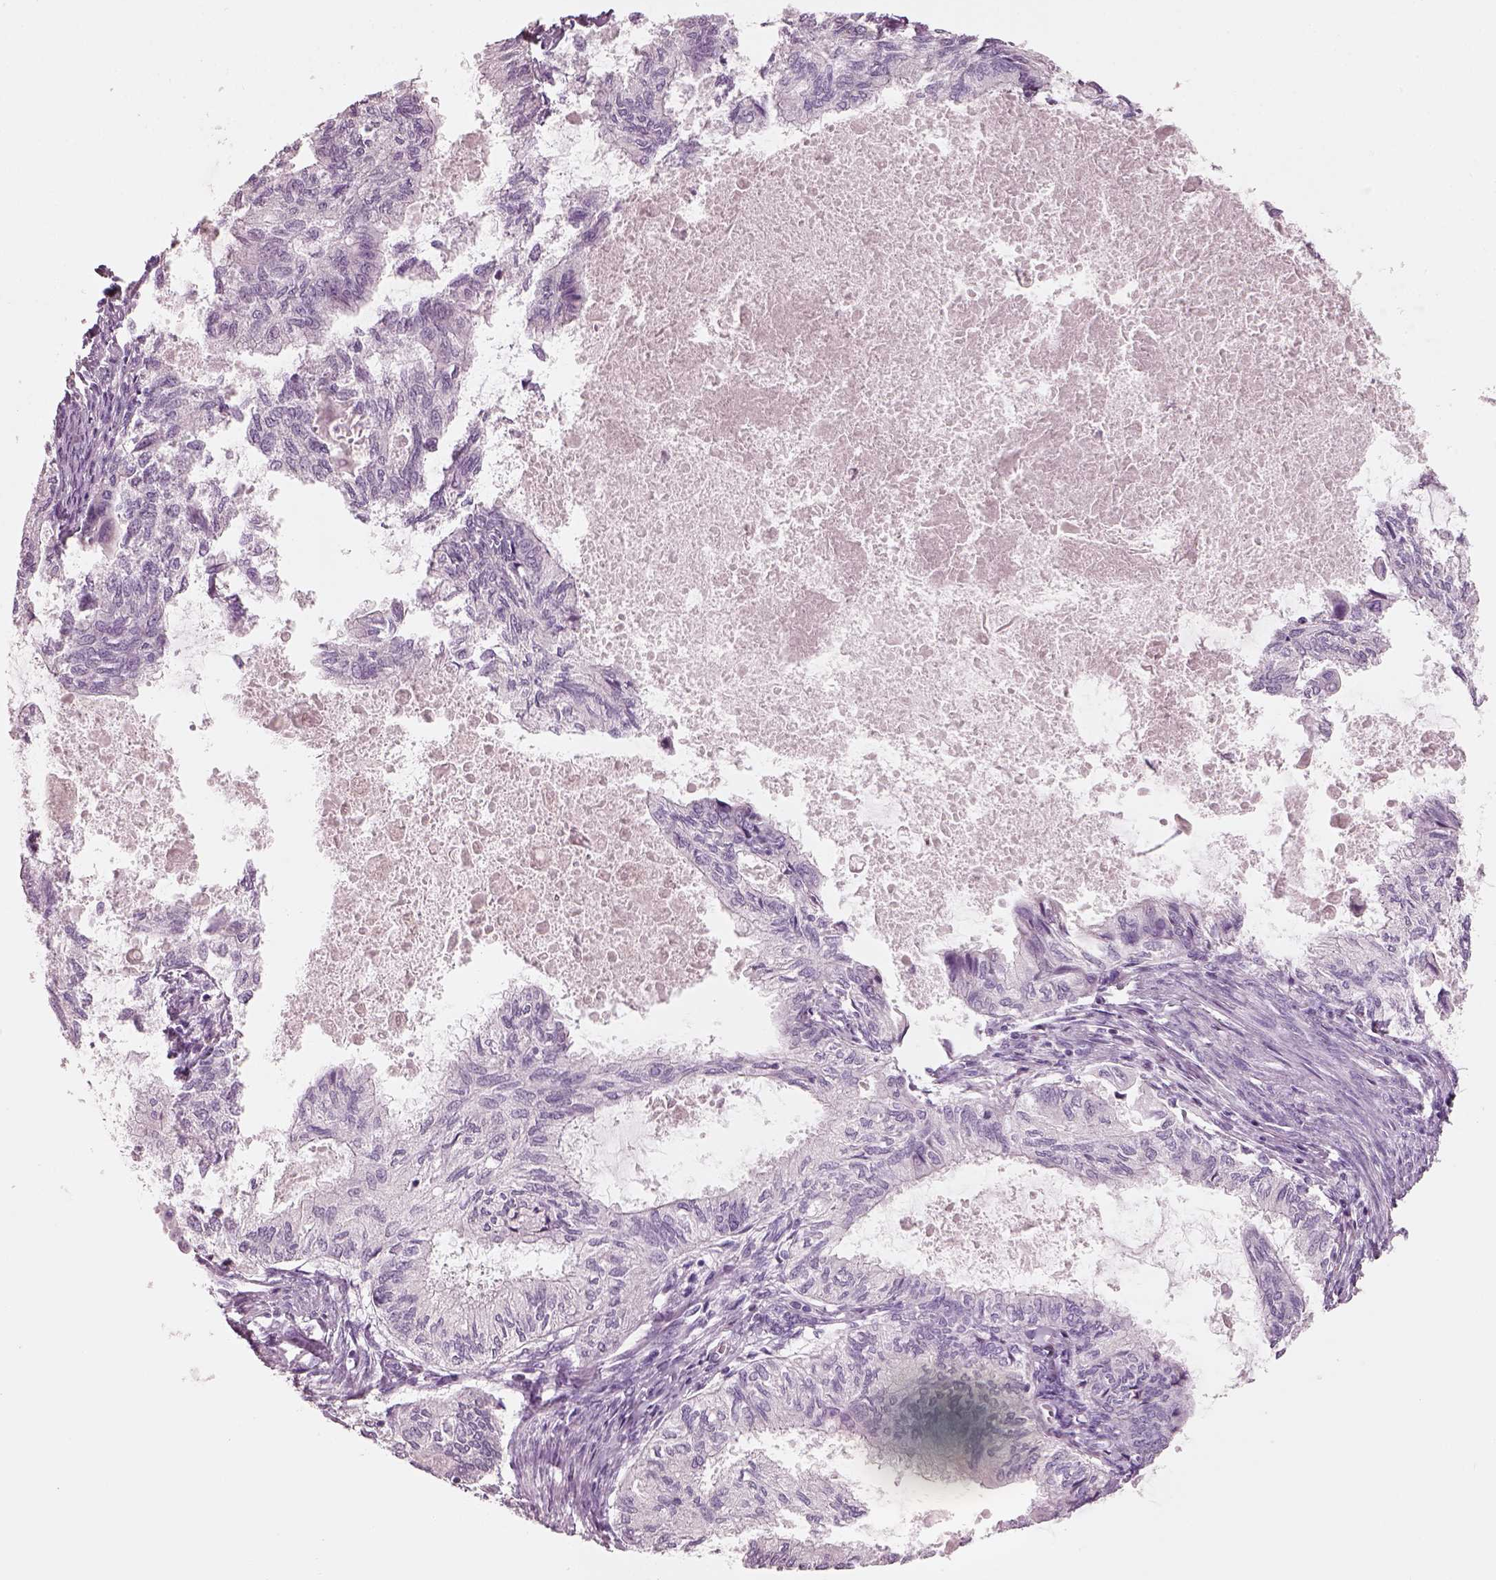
{"staining": {"intensity": "negative", "quantity": "none", "location": "none"}, "tissue": "endometrial cancer", "cell_type": "Tumor cells", "image_type": "cancer", "snomed": [{"axis": "morphology", "description": "Adenocarcinoma, NOS"}, {"axis": "topography", "description": "Endometrium"}], "caption": "The immunohistochemistry histopathology image has no significant positivity in tumor cells of endometrial cancer tissue.", "gene": "SLC27A2", "patient": {"sex": "female", "age": 86}}